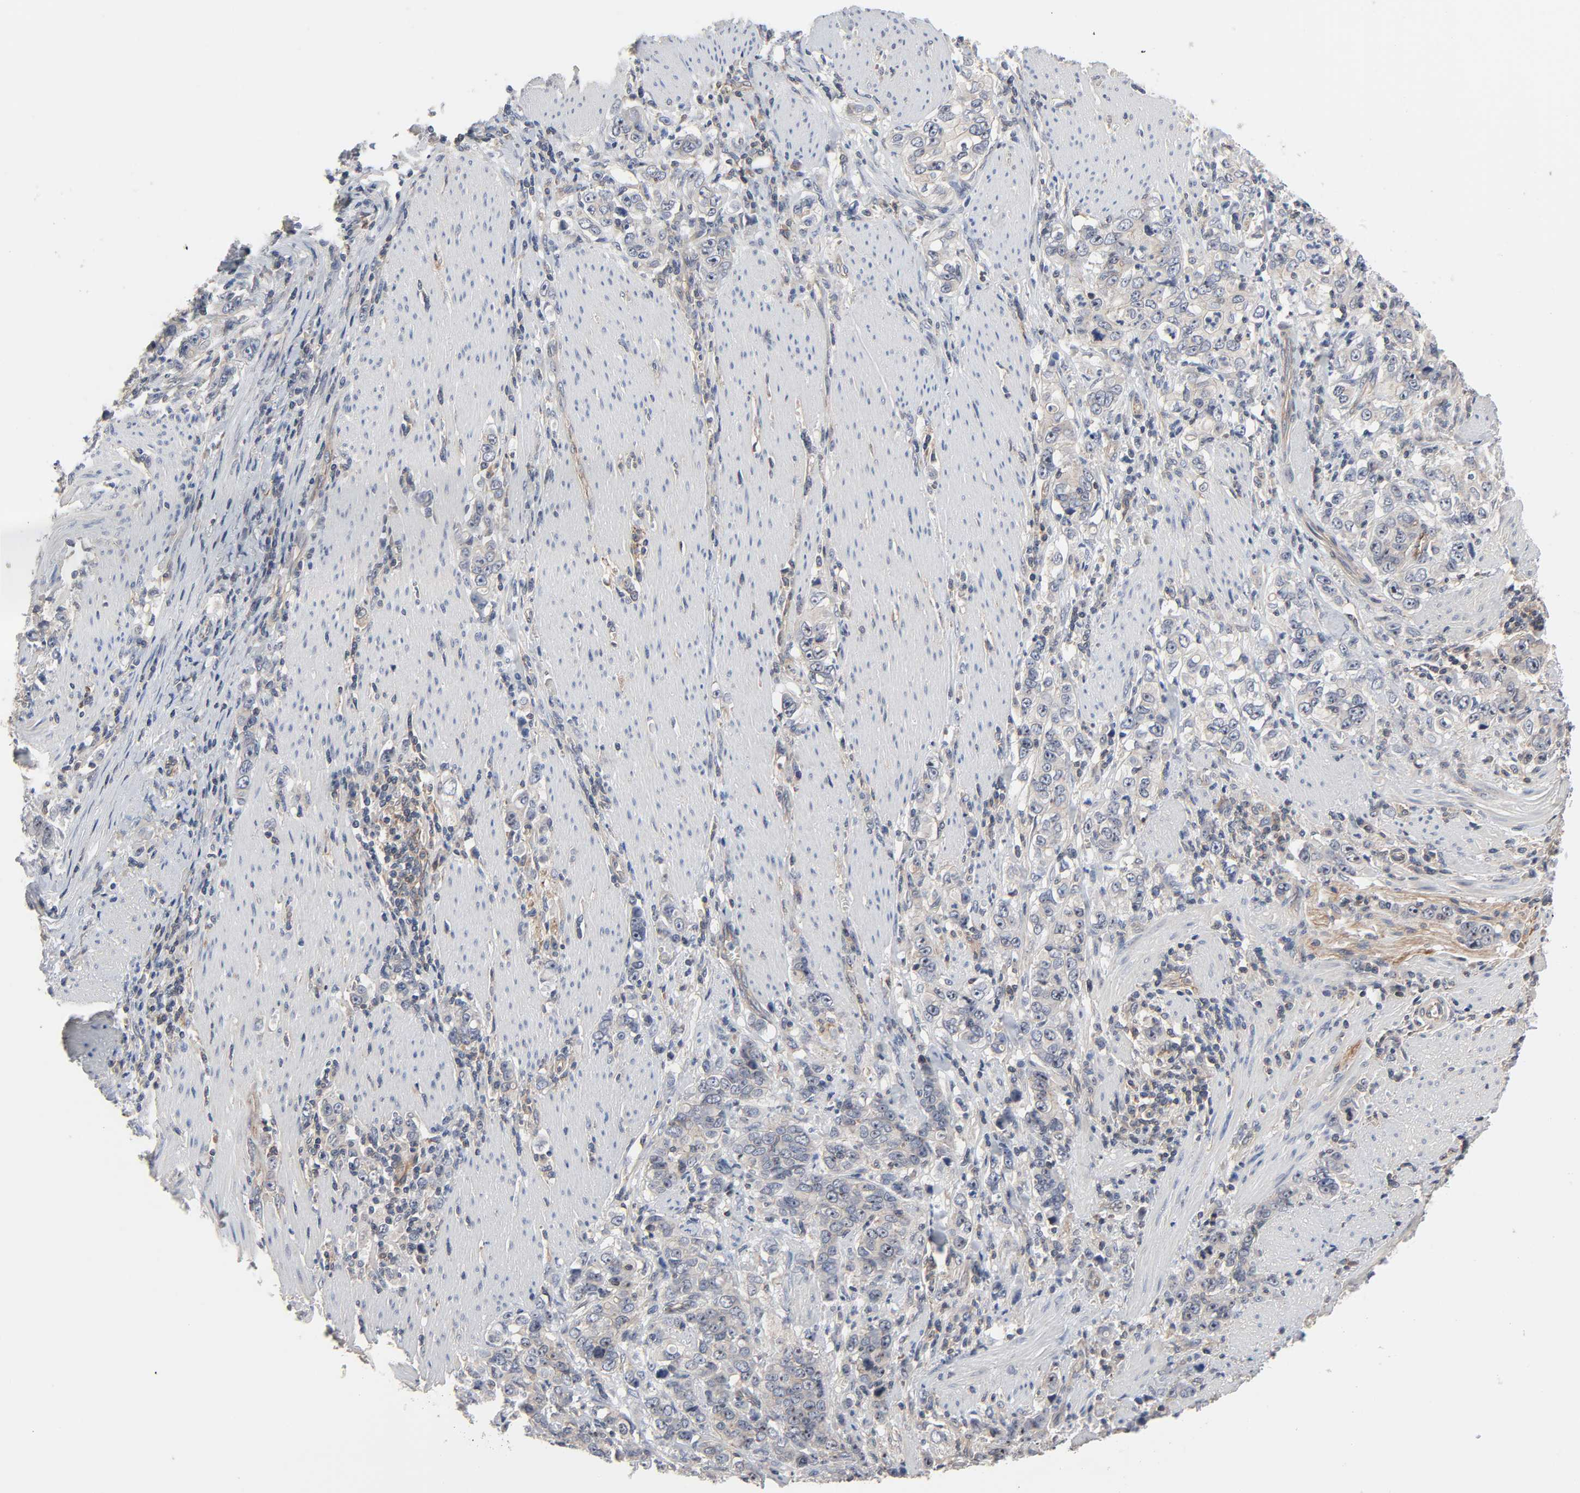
{"staining": {"intensity": "weak", "quantity": "<25%", "location": "cytoplasmic/membranous,nuclear"}, "tissue": "stomach cancer", "cell_type": "Tumor cells", "image_type": "cancer", "snomed": [{"axis": "morphology", "description": "Adenocarcinoma, NOS"}, {"axis": "topography", "description": "Stomach, lower"}], "caption": "Immunohistochemistry photomicrograph of stomach cancer stained for a protein (brown), which exhibits no staining in tumor cells.", "gene": "DDX10", "patient": {"sex": "female", "age": 72}}